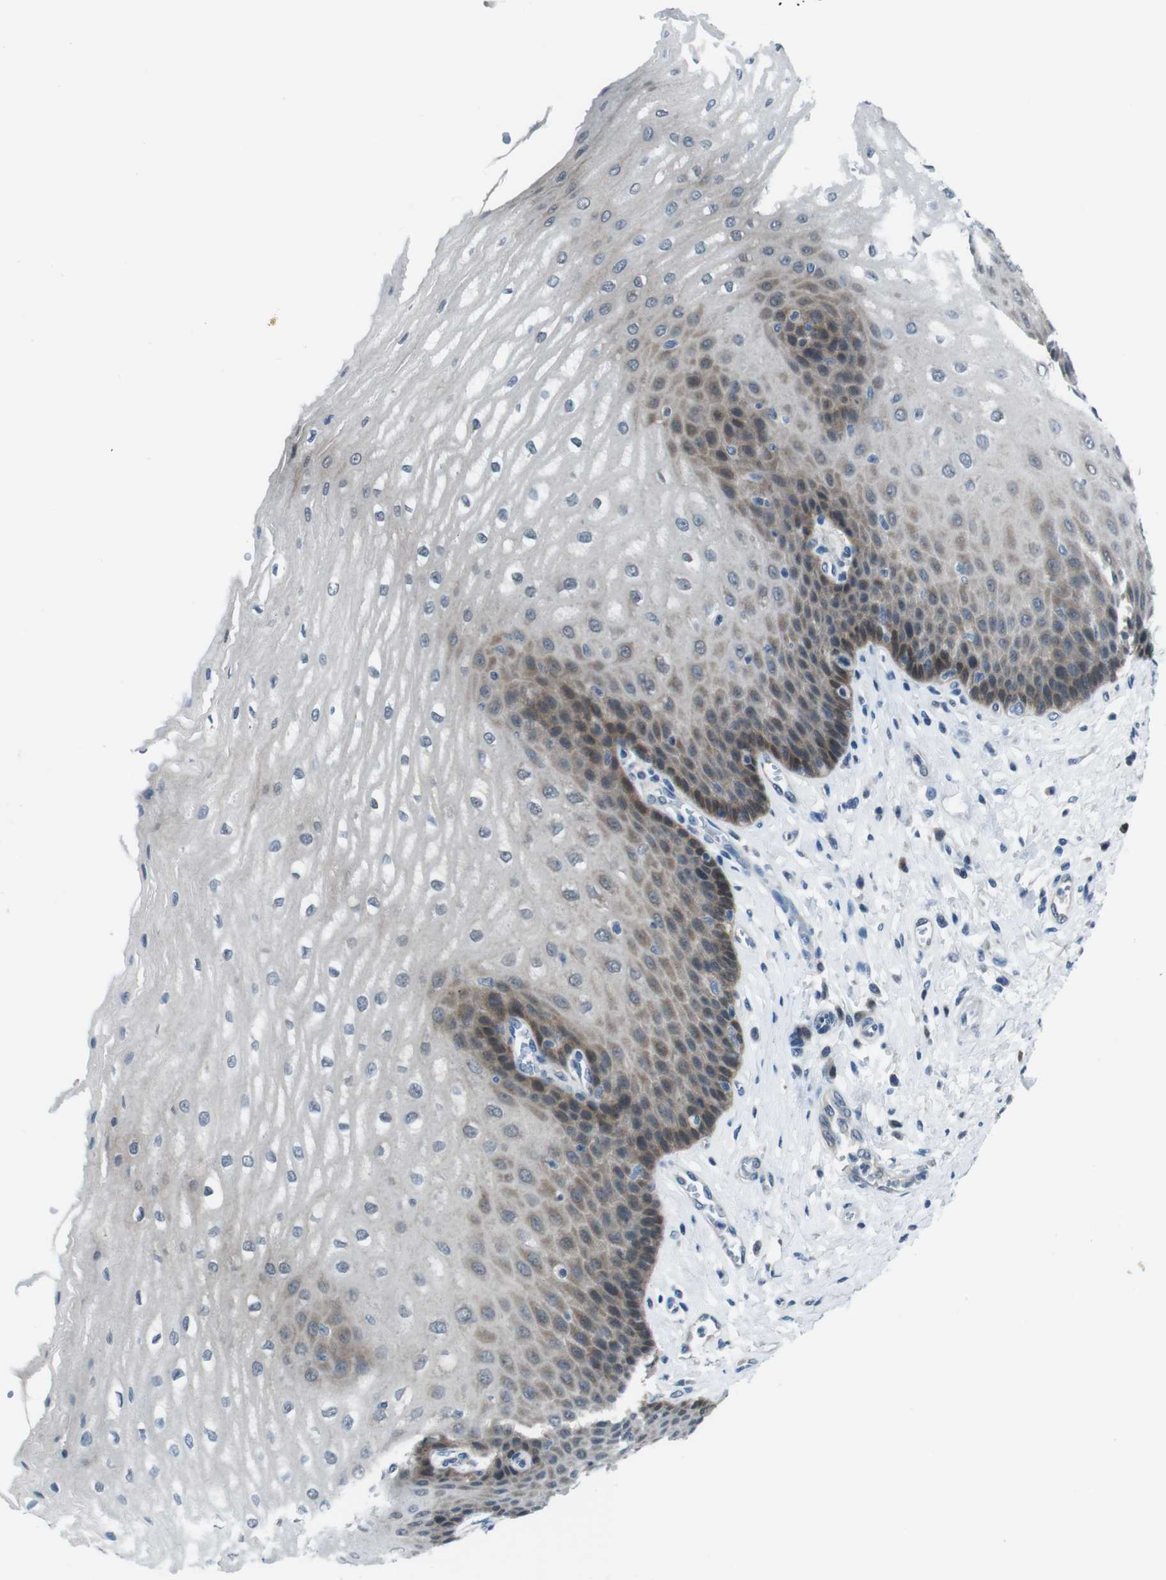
{"staining": {"intensity": "moderate", "quantity": "25%-75%", "location": "cytoplasmic/membranous"}, "tissue": "esophagus", "cell_type": "Squamous epithelial cells", "image_type": "normal", "snomed": [{"axis": "morphology", "description": "Normal tissue, NOS"}, {"axis": "topography", "description": "Esophagus"}], "caption": "Squamous epithelial cells display medium levels of moderate cytoplasmic/membranous expression in about 25%-75% of cells in normal esophagus. (brown staining indicates protein expression, while blue staining denotes nuclei).", "gene": "LRP5", "patient": {"sex": "male", "age": 54}}